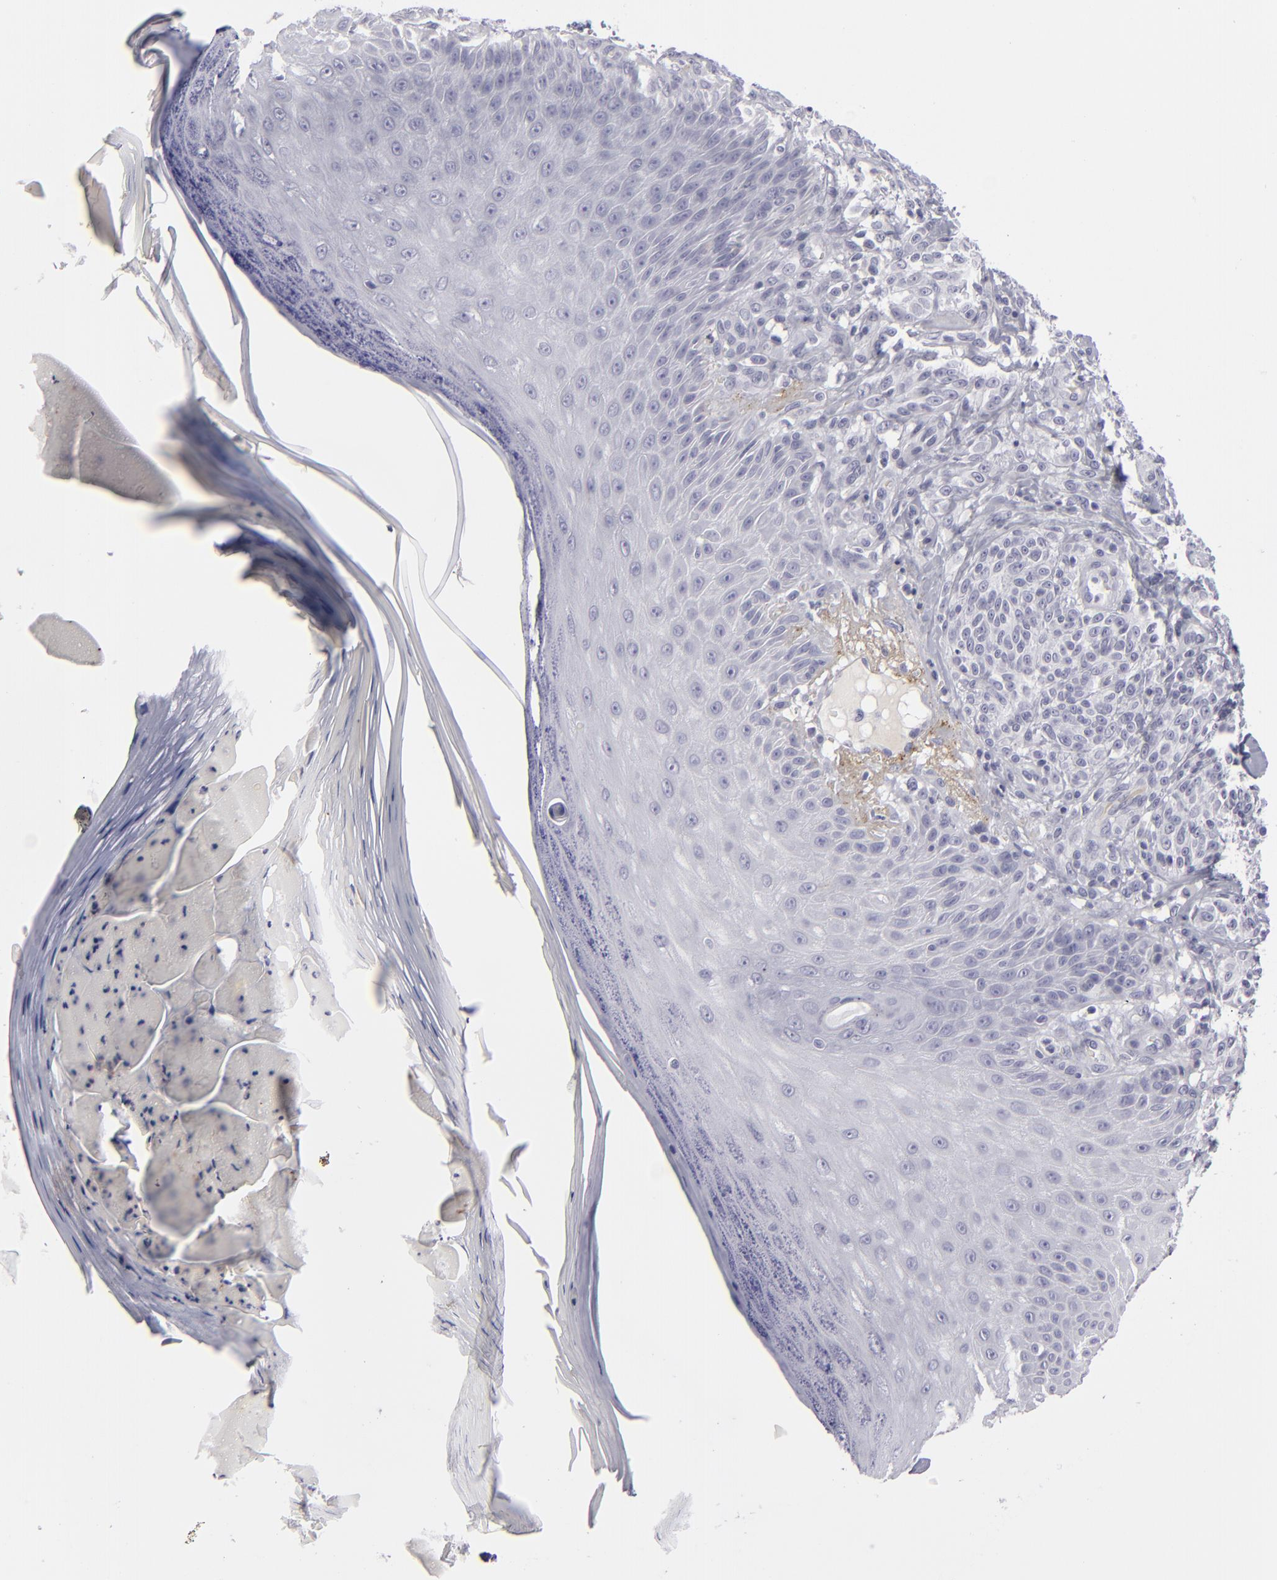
{"staining": {"intensity": "negative", "quantity": "none", "location": "none"}, "tissue": "melanoma", "cell_type": "Tumor cells", "image_type": "cancer", "snomed": [{"axis": "morphology", "description": "Malignant melanoma, NOS"}, {"axis": "topography", "description": "Skin"}], "caption": "Micrograph shows no significant protein positivity in tumor cells of malignant melanoma. The staining is performed using DAB brown chromogen with nuclei counter-stained in using hematoxylin.", "gene": "C9", "patient": {"sex": "male", "age": 57}}